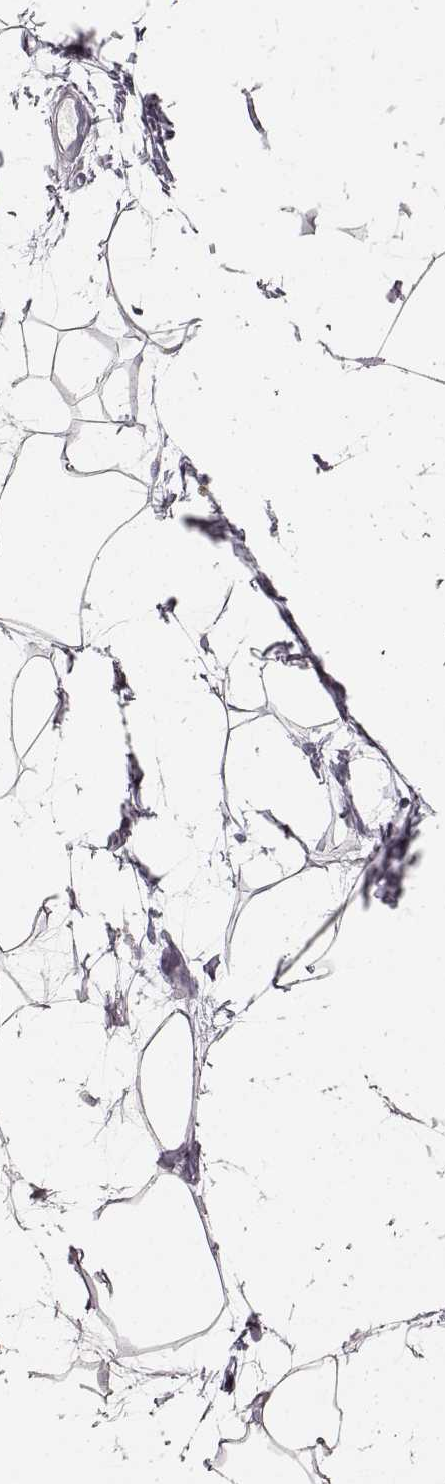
{"staining": {"intensity": "negative", "quantity": "none", "location": "none"}, "tissue": "breast", "cell_type": "Adipocytes", "image_type": "normal", "snomed": [{"axis": "morphology", "description": "Normal tissue, NOS"}, {"axis": "topography", "description": "Breast"}], "caption": "This is an IHC micrograph of normal breast. There is no expression in adipocytes.", "gene": "RDH13", "patient": {"sex": "female", "age": 45}}